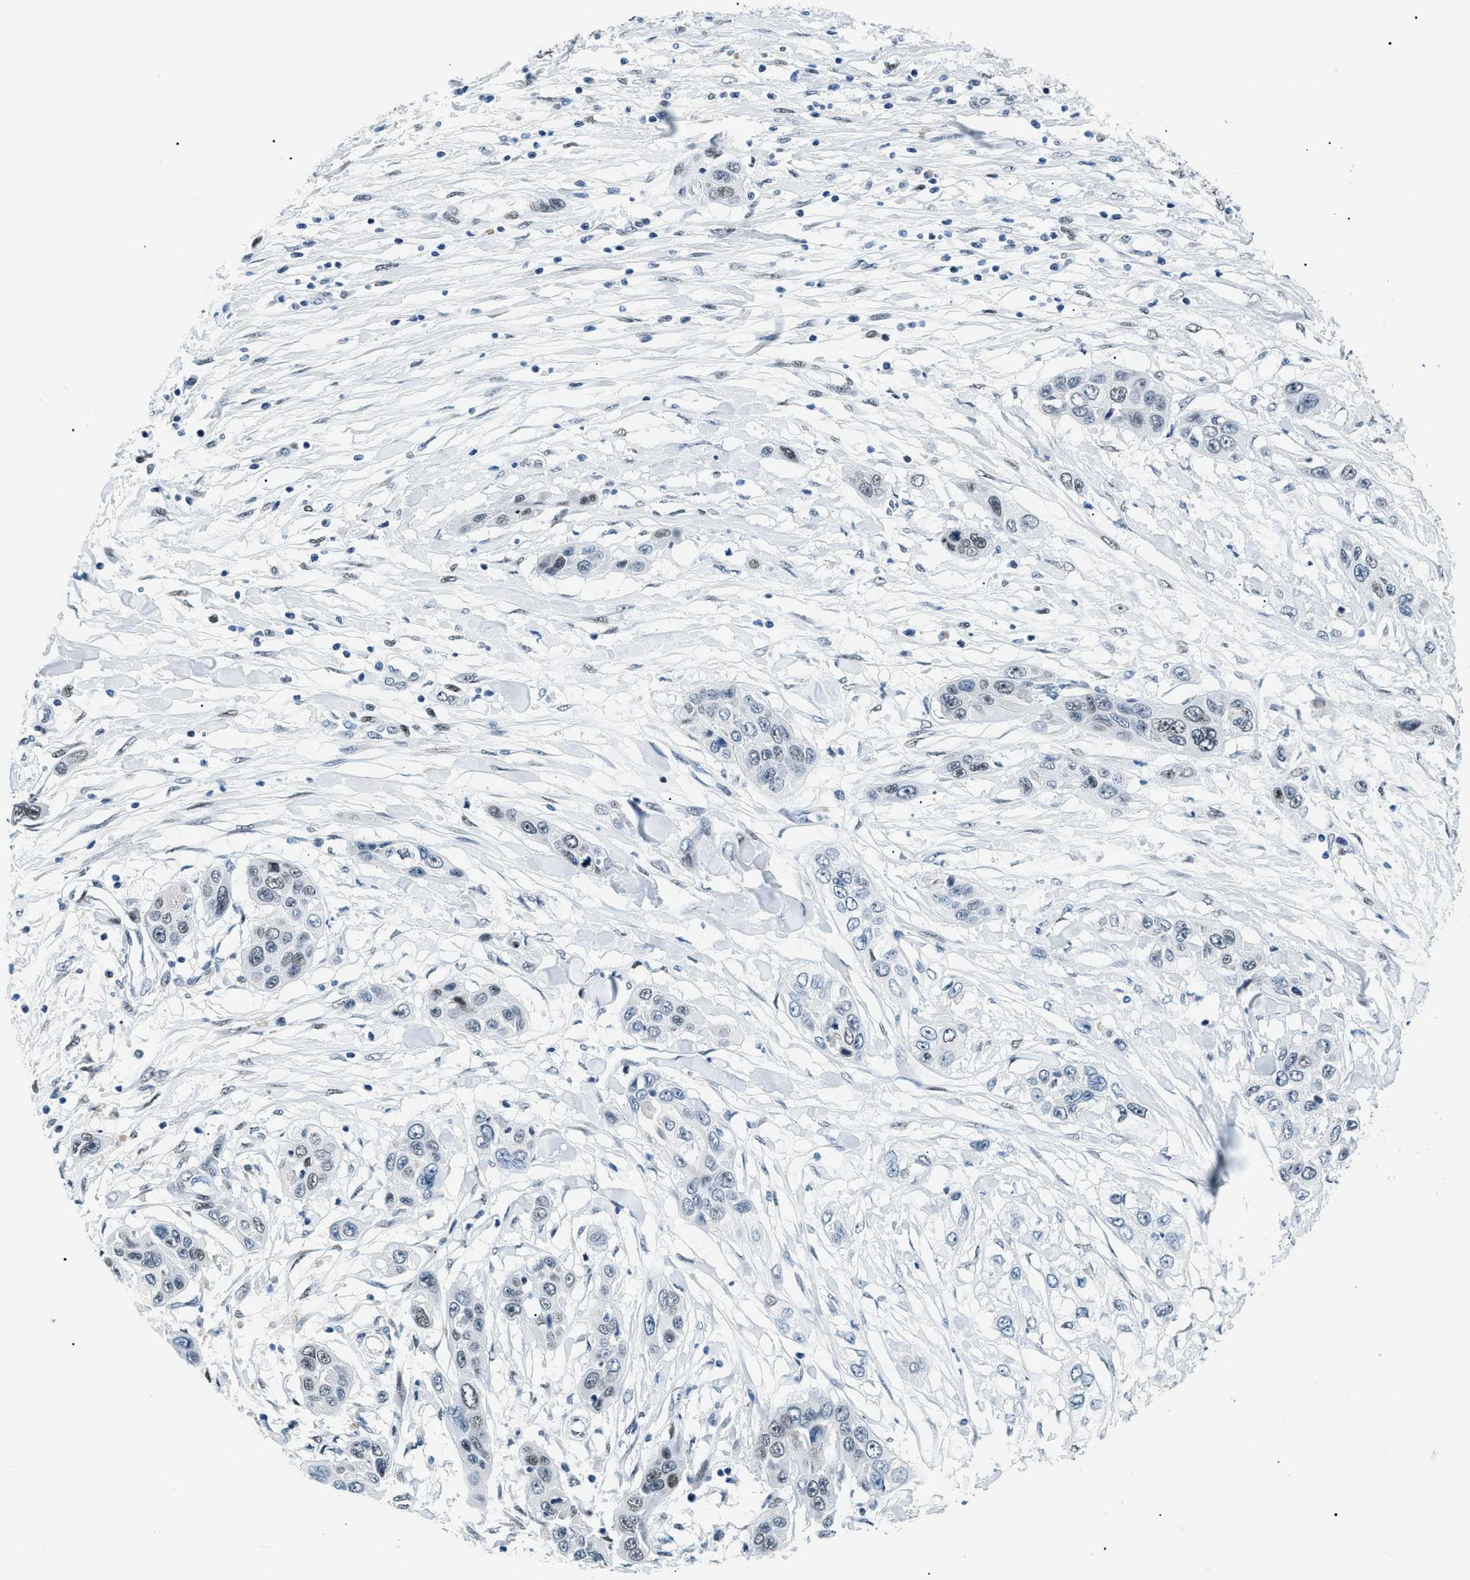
{"staining": {"intensity": "weak", "quantity": "25%-75%", "location": "nuclear"}, "tissue": "pancreatic cancer", "cell_type": "Tumor cells", "image_type": "cancer", "snomed": [{"axis": "morphology", "description": "Adenocarcinoma, NOS"}, {"axis": "topography", "description": "Pancreas"}], "caption": "There is low levels of weak nuclear staining in tumor cells of pancreatic cancer, as demonstrated by immunohistochemical staining (brown color).", "gene": "SMARCC1", "patient": {"sex": "female", "age": 70}}